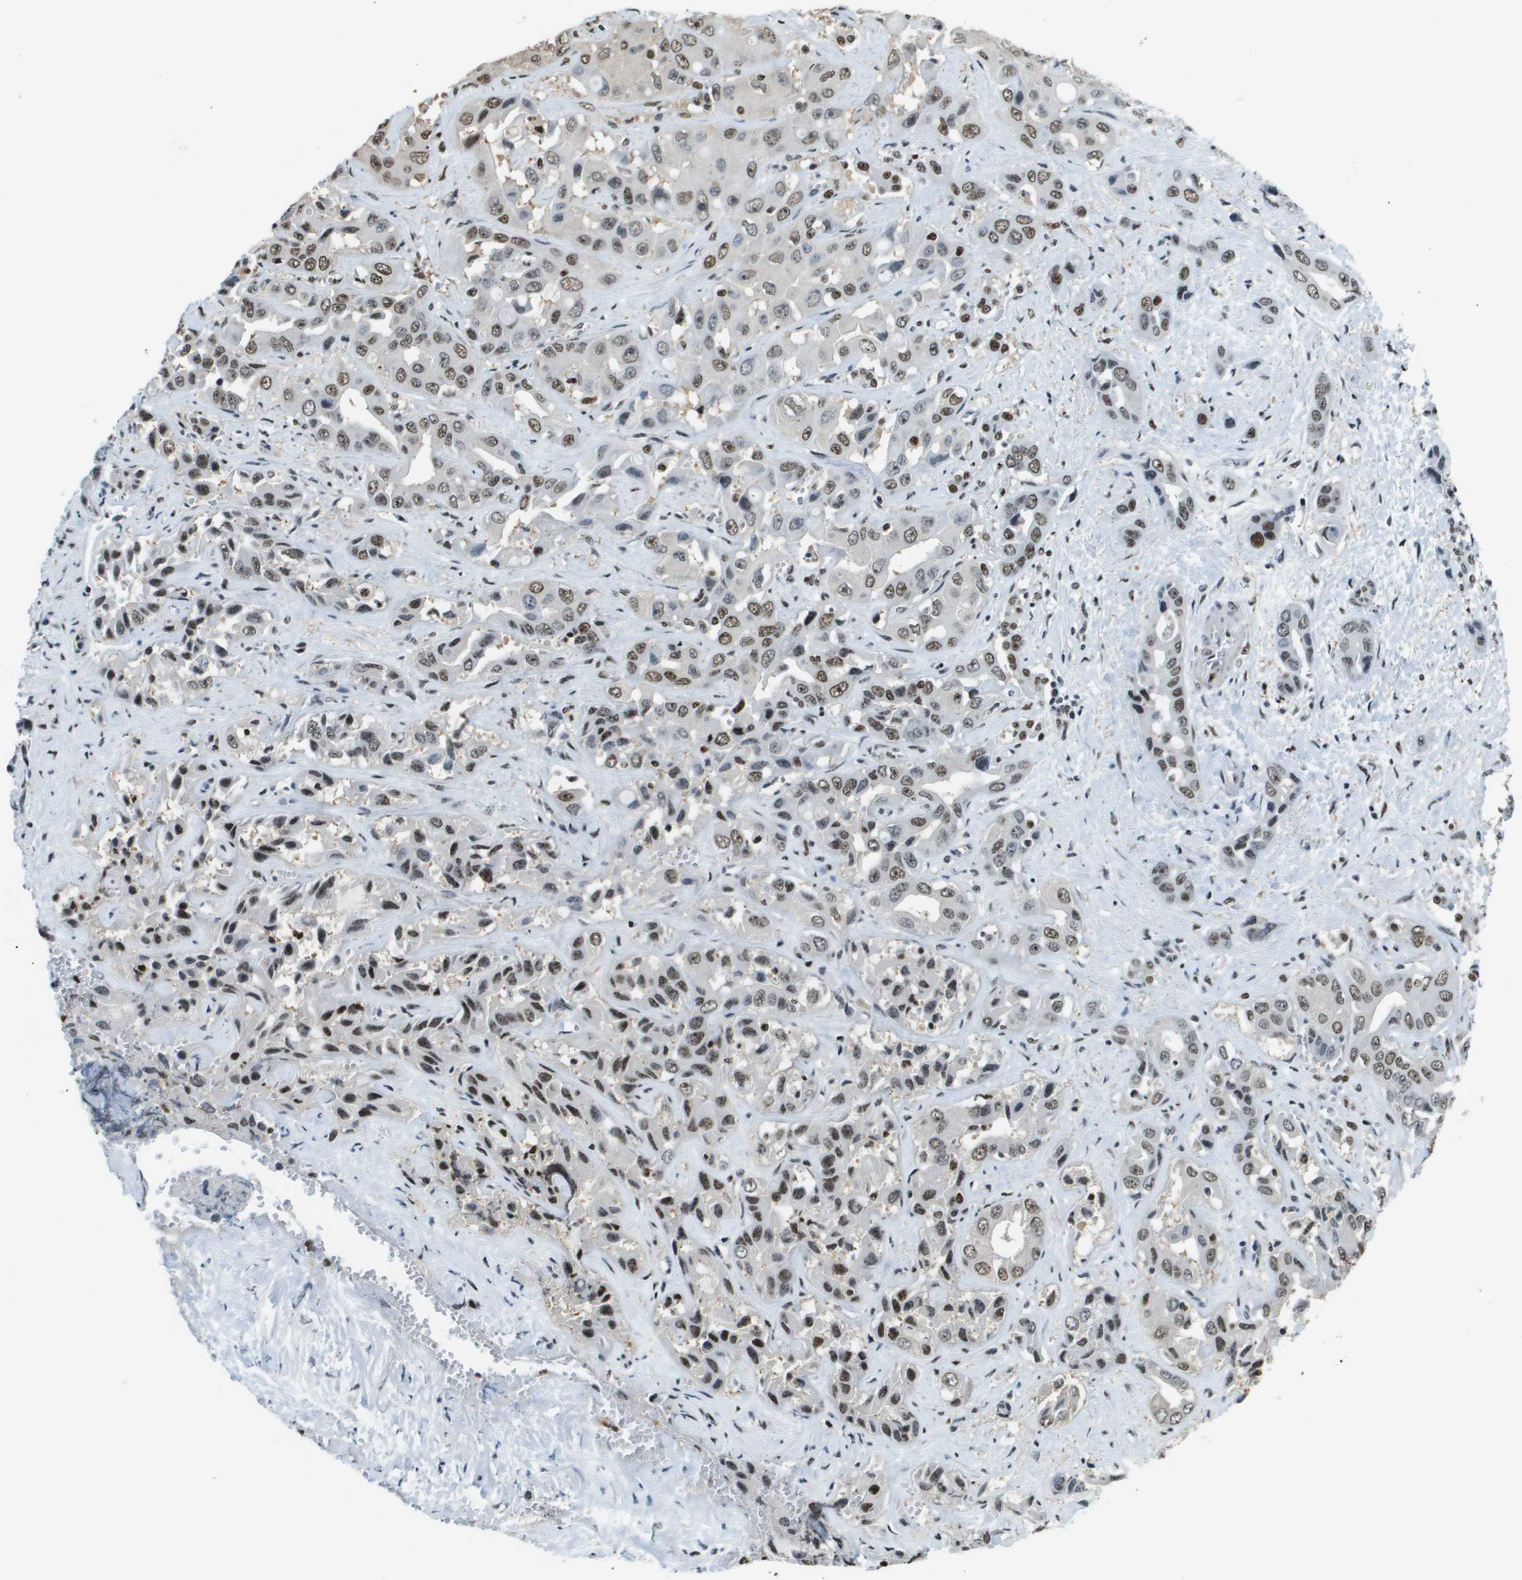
{"staining": {"intensity": "strong", "quantity": "25%-75%", "location": "nuclear"}, "tissue": "liver cancer", "cell_type": "Tumor cells", "image_type": "cancer", "snomed": [{"axis": "morphology", "description": "Cholangiocarcinoma"}, {"axis": "topography", "description": "Liver"}], "caption": "Immunohistochemistry (IHC) of human liver cholangiocarcinoma displays high levels of strong nuclear staining in approximately 25%-75% of tumor cells. The staining was performed using DAB (3,3'-diaminobenzidine) to visualize the protein expression in brown, while the nuclei were stained in blue with hematoxylin (Magnification: 20x).", "gene": "SP100", "patient": {"sex": "female", "age": 52}}